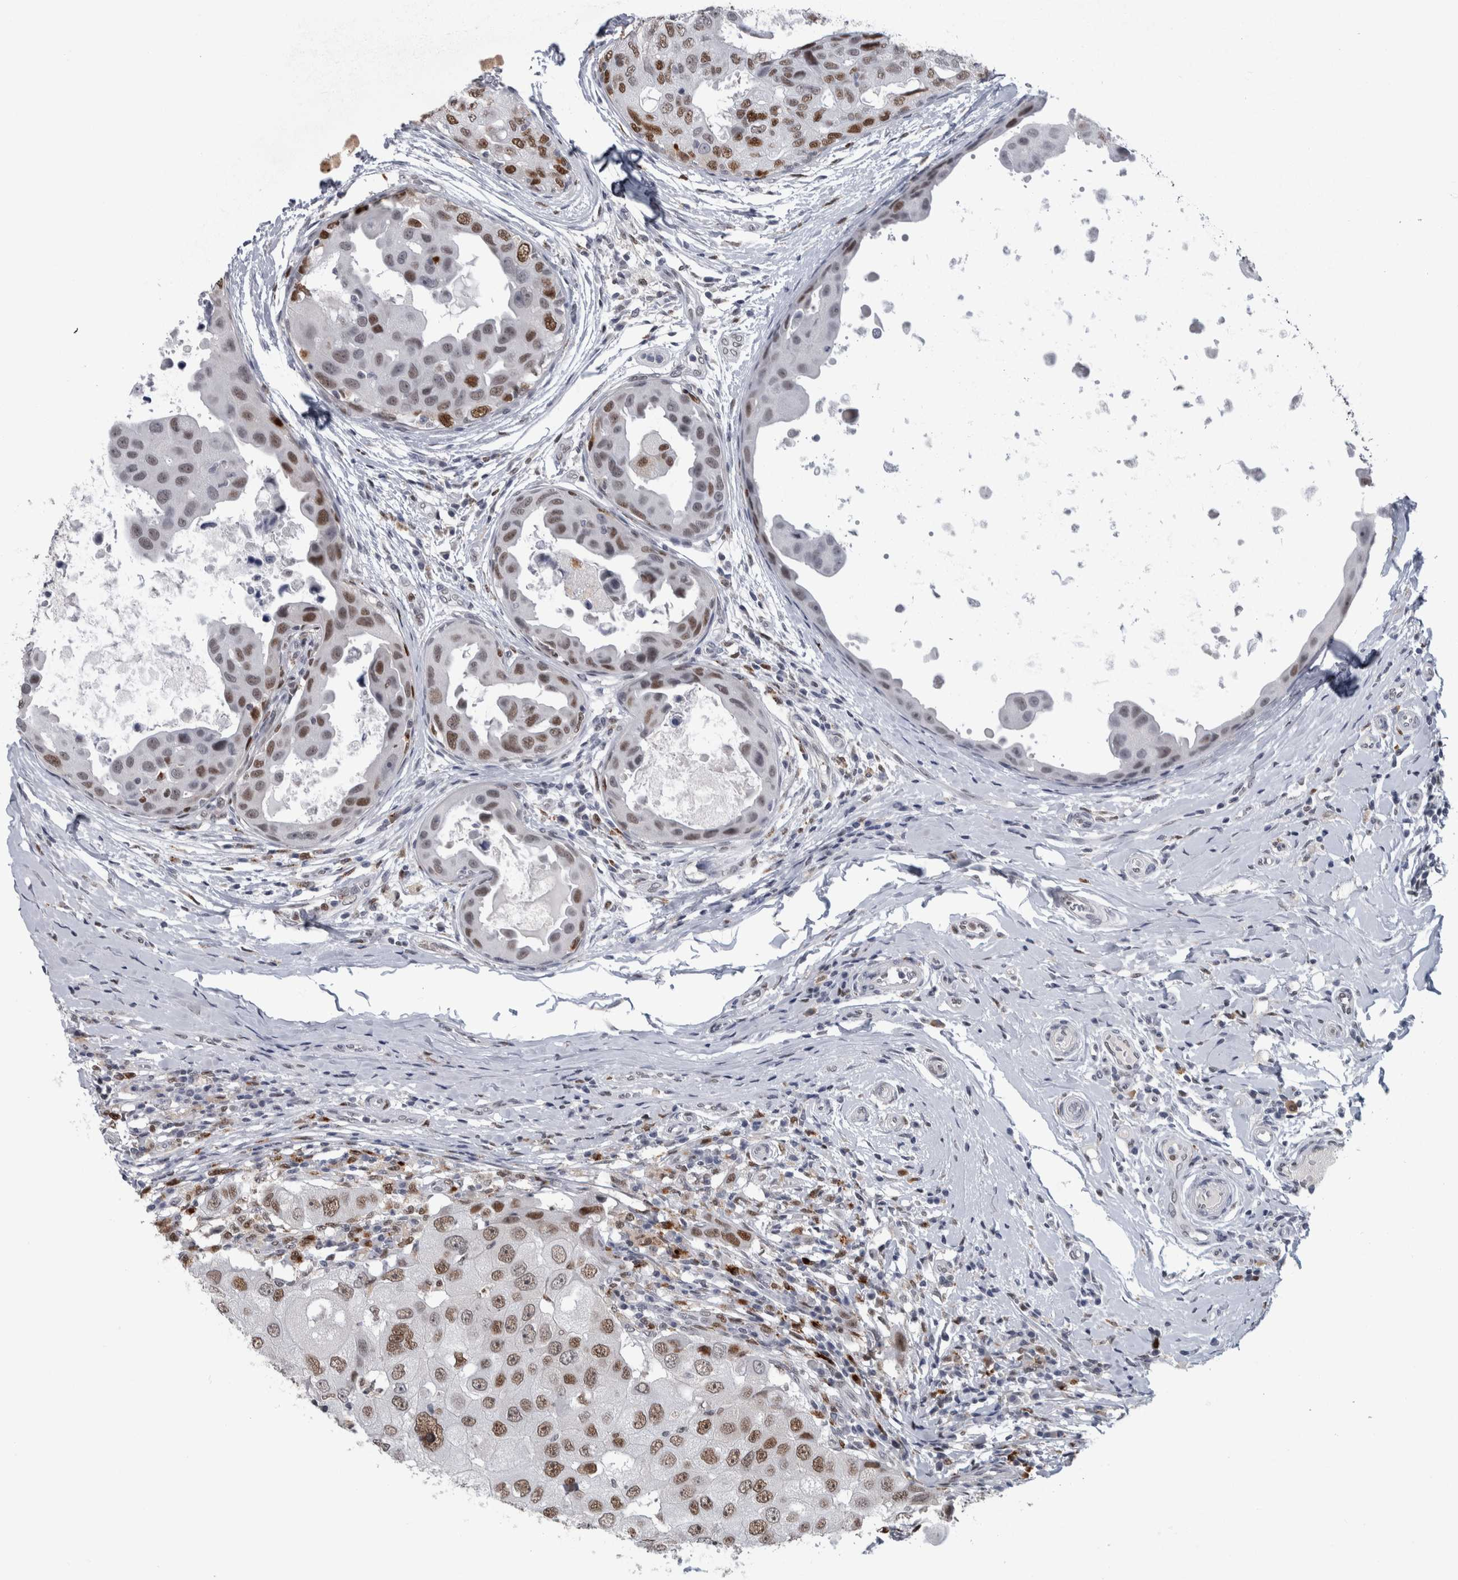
{"staining": {"intensity": "moderate", "quantity": ">75%", "location": "nuclear"}, "tissue": "breast cancer", "cell_type": "Tumor cells", "image_type": "cancer", "snomed": [{"axis": "morphology", "description": "Duct carcinoma"}, {"axis": "topography", "description": "Breast"}], "caption": "Immunohistochemical staining of breast cancer (invasive ductal carcinoma) exhibits medium levels of moderate nuclear positivity in about >75% of tumor cells. The protein is shown in brown color, while the nuclei are stained blue.", "gene": "POLD2", "patient": {"sex": "female", "age": 27}}